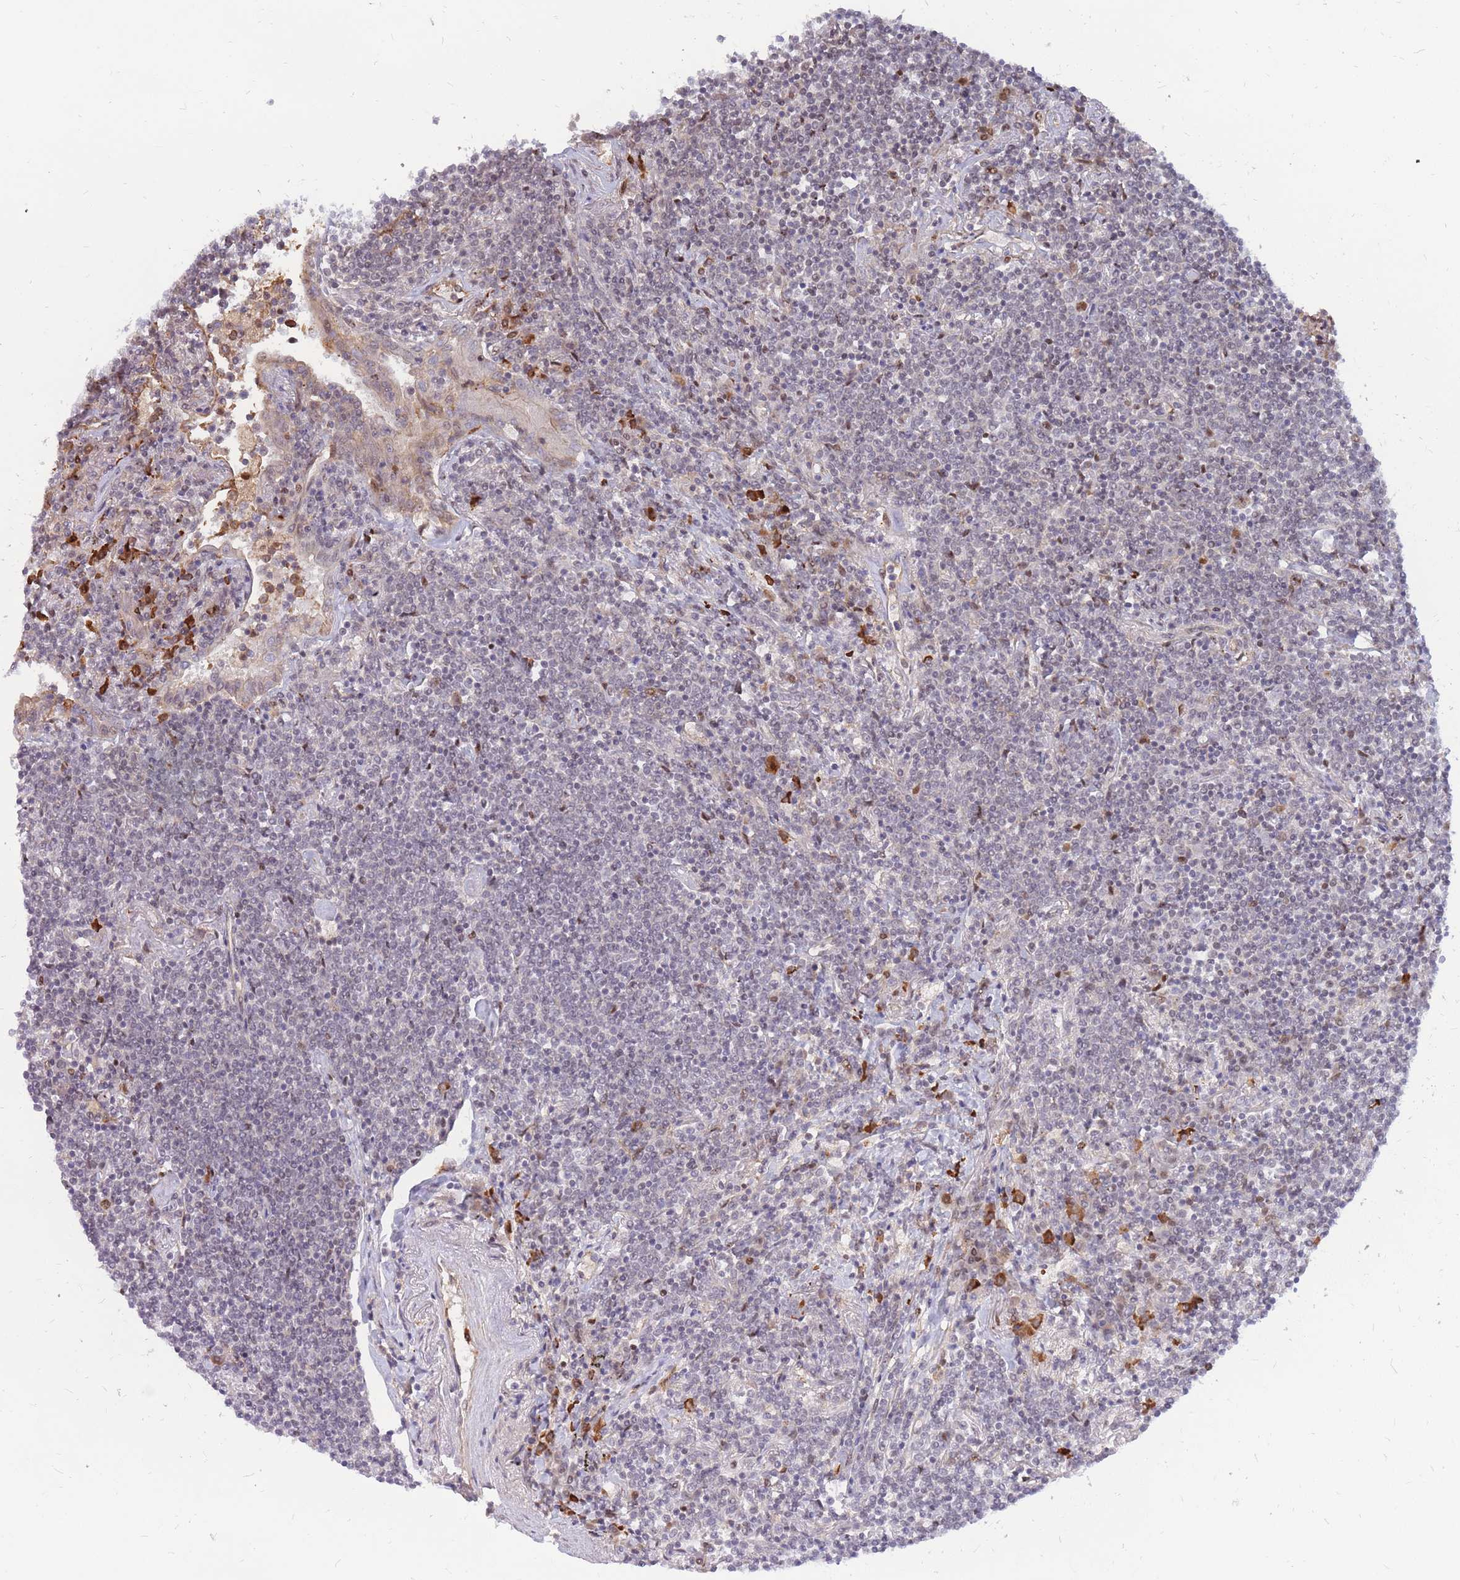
{"staining": {"intensity": "weak", "quantity": "25%-75%", "location": "nuclear"}, "tissue": "lymphoma", "cell_type": "Tumor cells", "image_type": "cancer", "snomed": [{"axis": "morphology", "description": "Malignant lymphoma, non-Hodgkin's type, Low grade"}, {"axis": "topography", "description": "Lung"}], "caption": "A high-resolution histopathology image shows IHC staining of low-grade malignant lymphoma, non-Hodgkin's type, which demonstrates weak nuclear positivity in approximately 25%-75% of tumor cells.", "gene": "ERICH6B", "patient": {"sex": "female", "age": 71}}